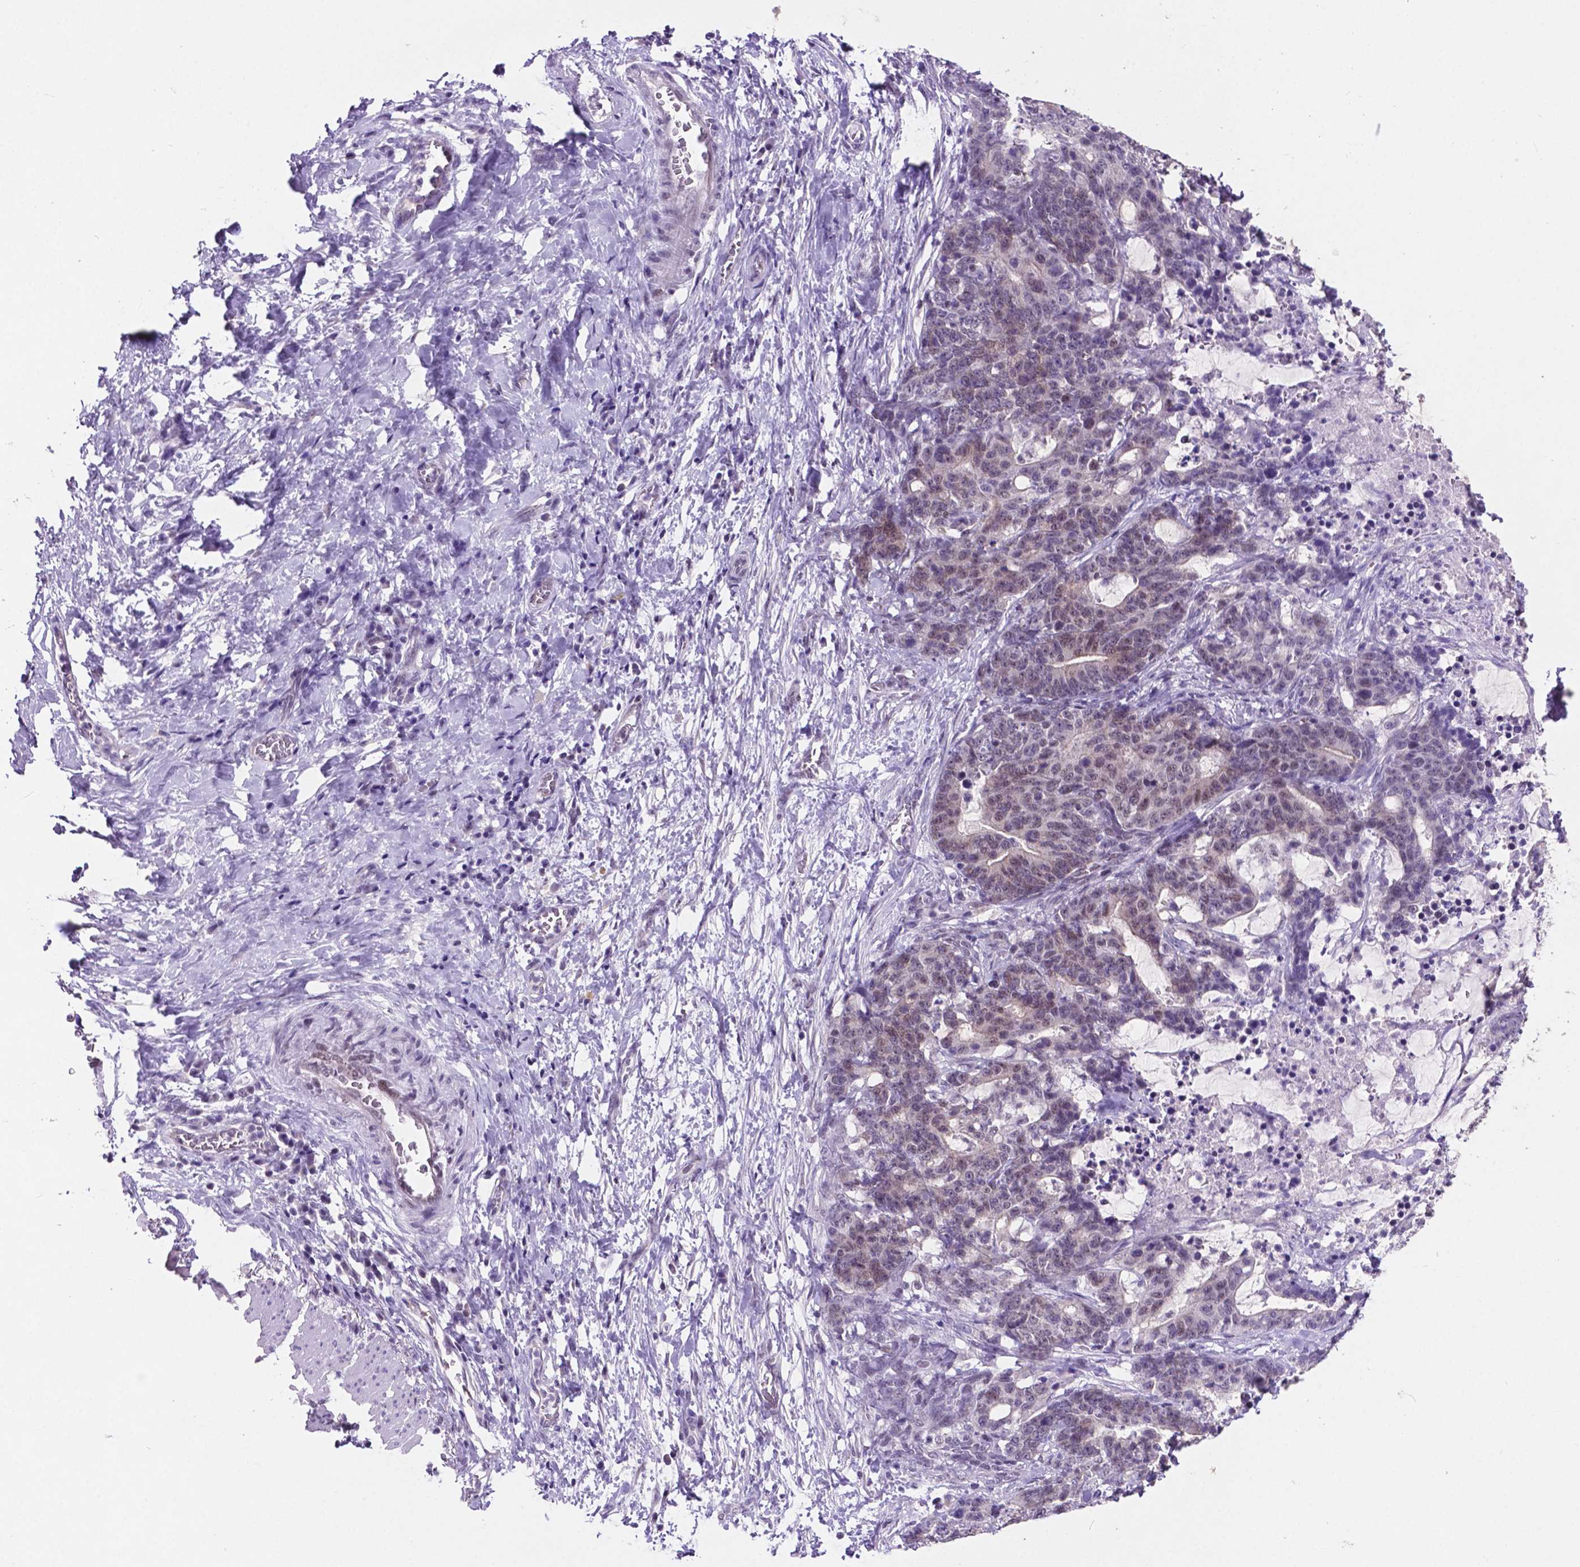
{"staining": {"intensity": "negative", "quantity": "none", "location": "none"}, "tissue": "stomach cancer", "cell_type": "Tumor cells", "image_type": "cancer", "snomed": [{"axis": "morphology", "description": "Normal tissue, NOS"}, {"axis": "morphology", "description": "Adenocarcinoma, NOS"}, {"axis": "topography", "description": "Stomach"}], "caption": "Tumor cells show no significant expression in adenocarcinoma (stomach).", "gene": "NCOR1", "patient": {"sex": "female", "age": 64}}